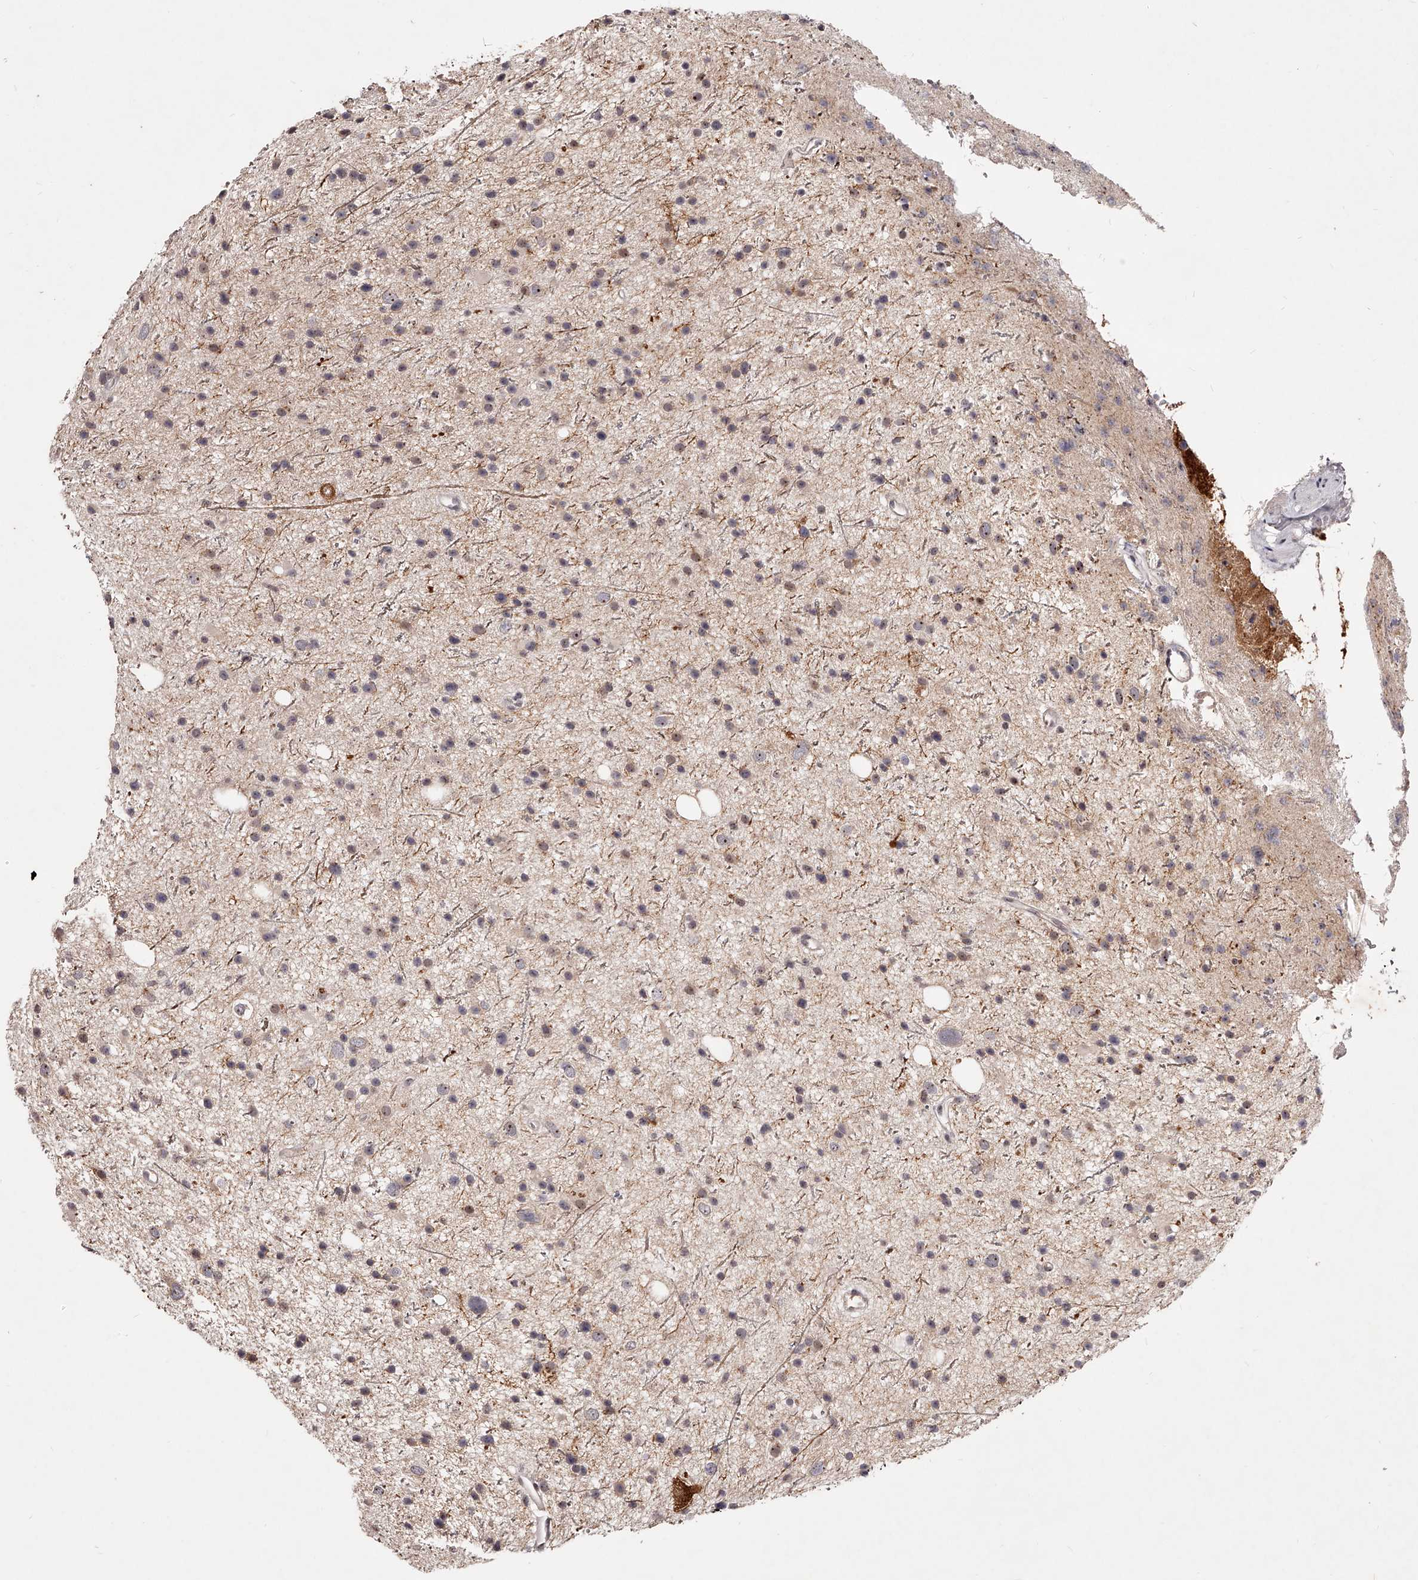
{"staining": {"intensity": "weak", "quantity": "<25%", "location": "cytoplasmic/membranous"}, "tissue": "glioma", "cell_type": "Tumor cells", "image_type": "cancer", "snomed": [{"axis": "morphology", "description": "Glioma, malignant, Low grade"}, {"axis": "topography", "description": "Cerebral cortex"}], "caption": "Glioma was stained to show a protein in brown. There is no significant positivity in tumor cells. (Stains: DAB IHC with hematoxylin counter stain, Microscopy: brightfield microscopy at high magnification).", "gene": "PHACTR1", "patient": {"sex": "female", "age": 39}}